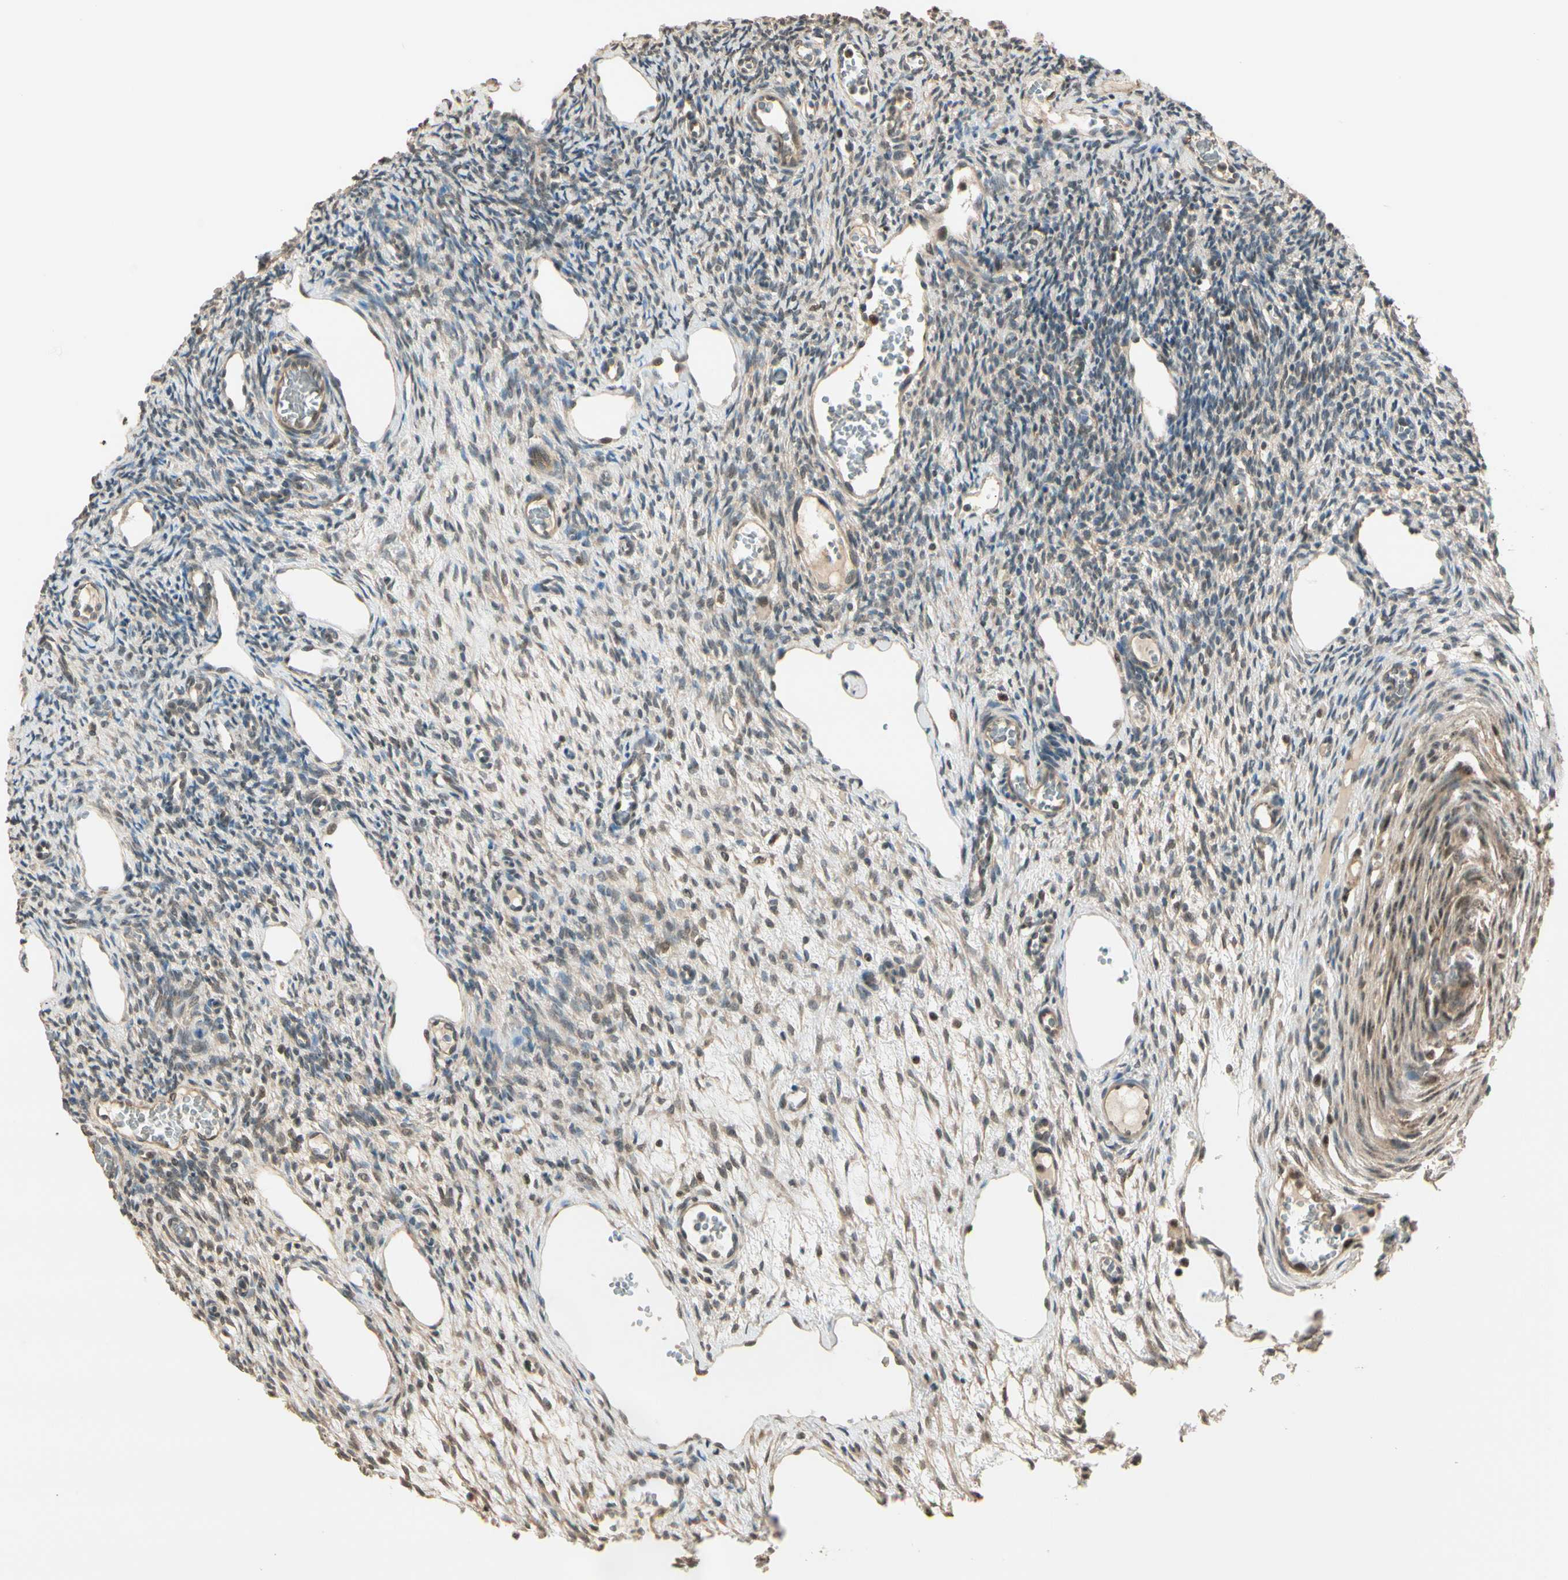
{"staining": {"intensity": "weak", "quantity": "<25%", "location": "cytoplasmic/membranous,nuclear"}, "tissue": "ovary", "cell_type": "Ovarian stroma cells", "image_type": "normal", "snomed": [{"axis": "morphology", "description": "Normal tissue, NOS"}, {"axis": "topography", "description": "Ovary"}], "caption": "Normal ovary was stained to show a protein in brown. There is no significant staining in ovarian stroma cells. (Brightfield microscopy of DAB immunohistochemistry (IHC) at high magnification).", "gene": "MCPH1", "patient": {"sex": "female", "age": 33}}